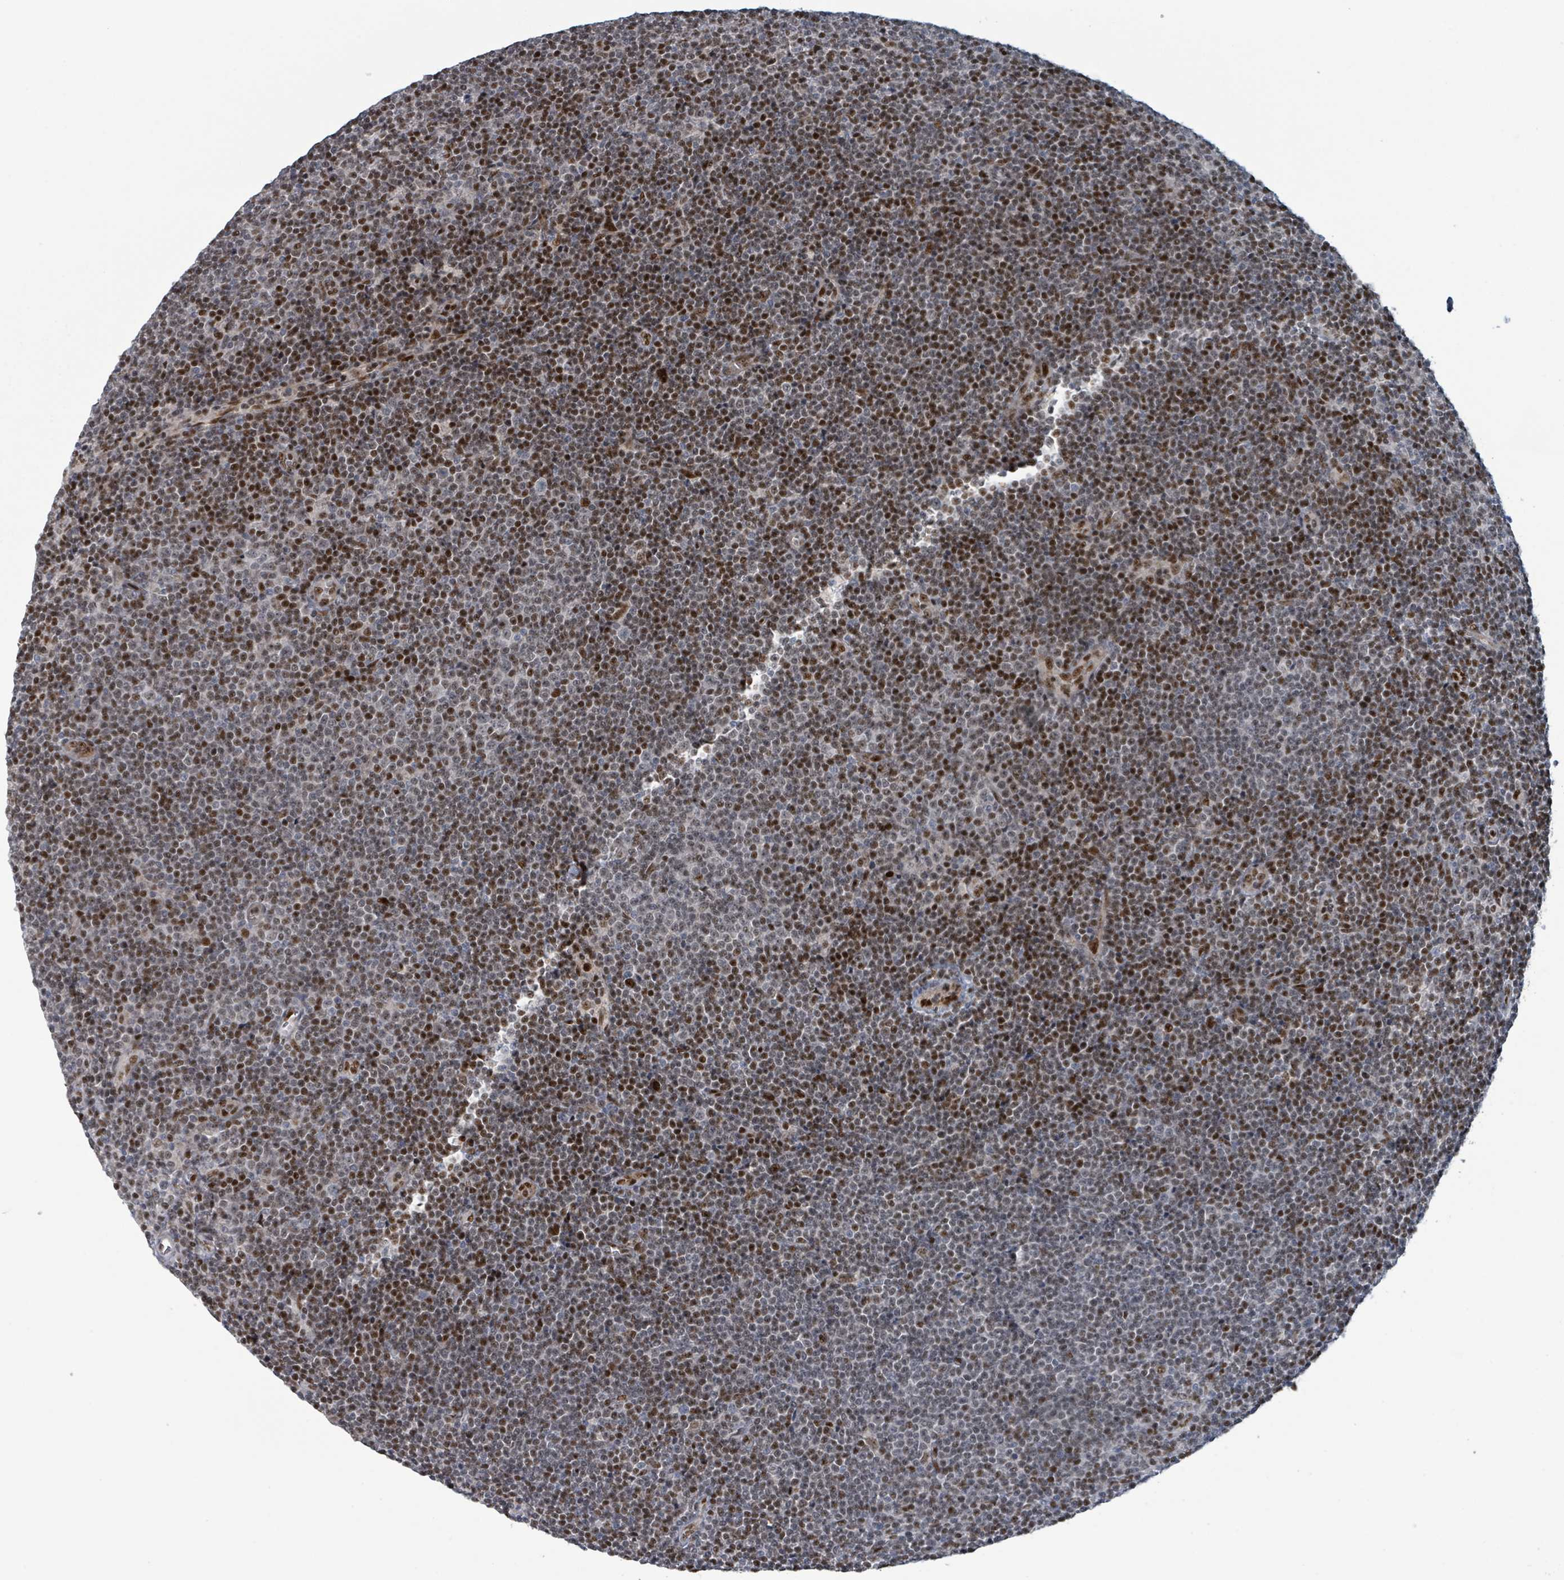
{"staining": {"intensity": "moderate", "quantity": "25%-75%", "location": "nuclear"}, "tissue": "lymphoma", "cell_type": "Tumor cells", "image_type": "cancer", "snomed": [{"axis": "morphology", "description": "Malignant lymphoma, non-Hodgkin's type, Low grade"}, {"axis": "topography", "description": "Lymph node"}], "caption": "Lymphoma tissue shows moderate nuclear staining in approximately 25%-75% of tumor cells", "gene": "KLF3", "patient": {"sex": "male", "age": 48}}